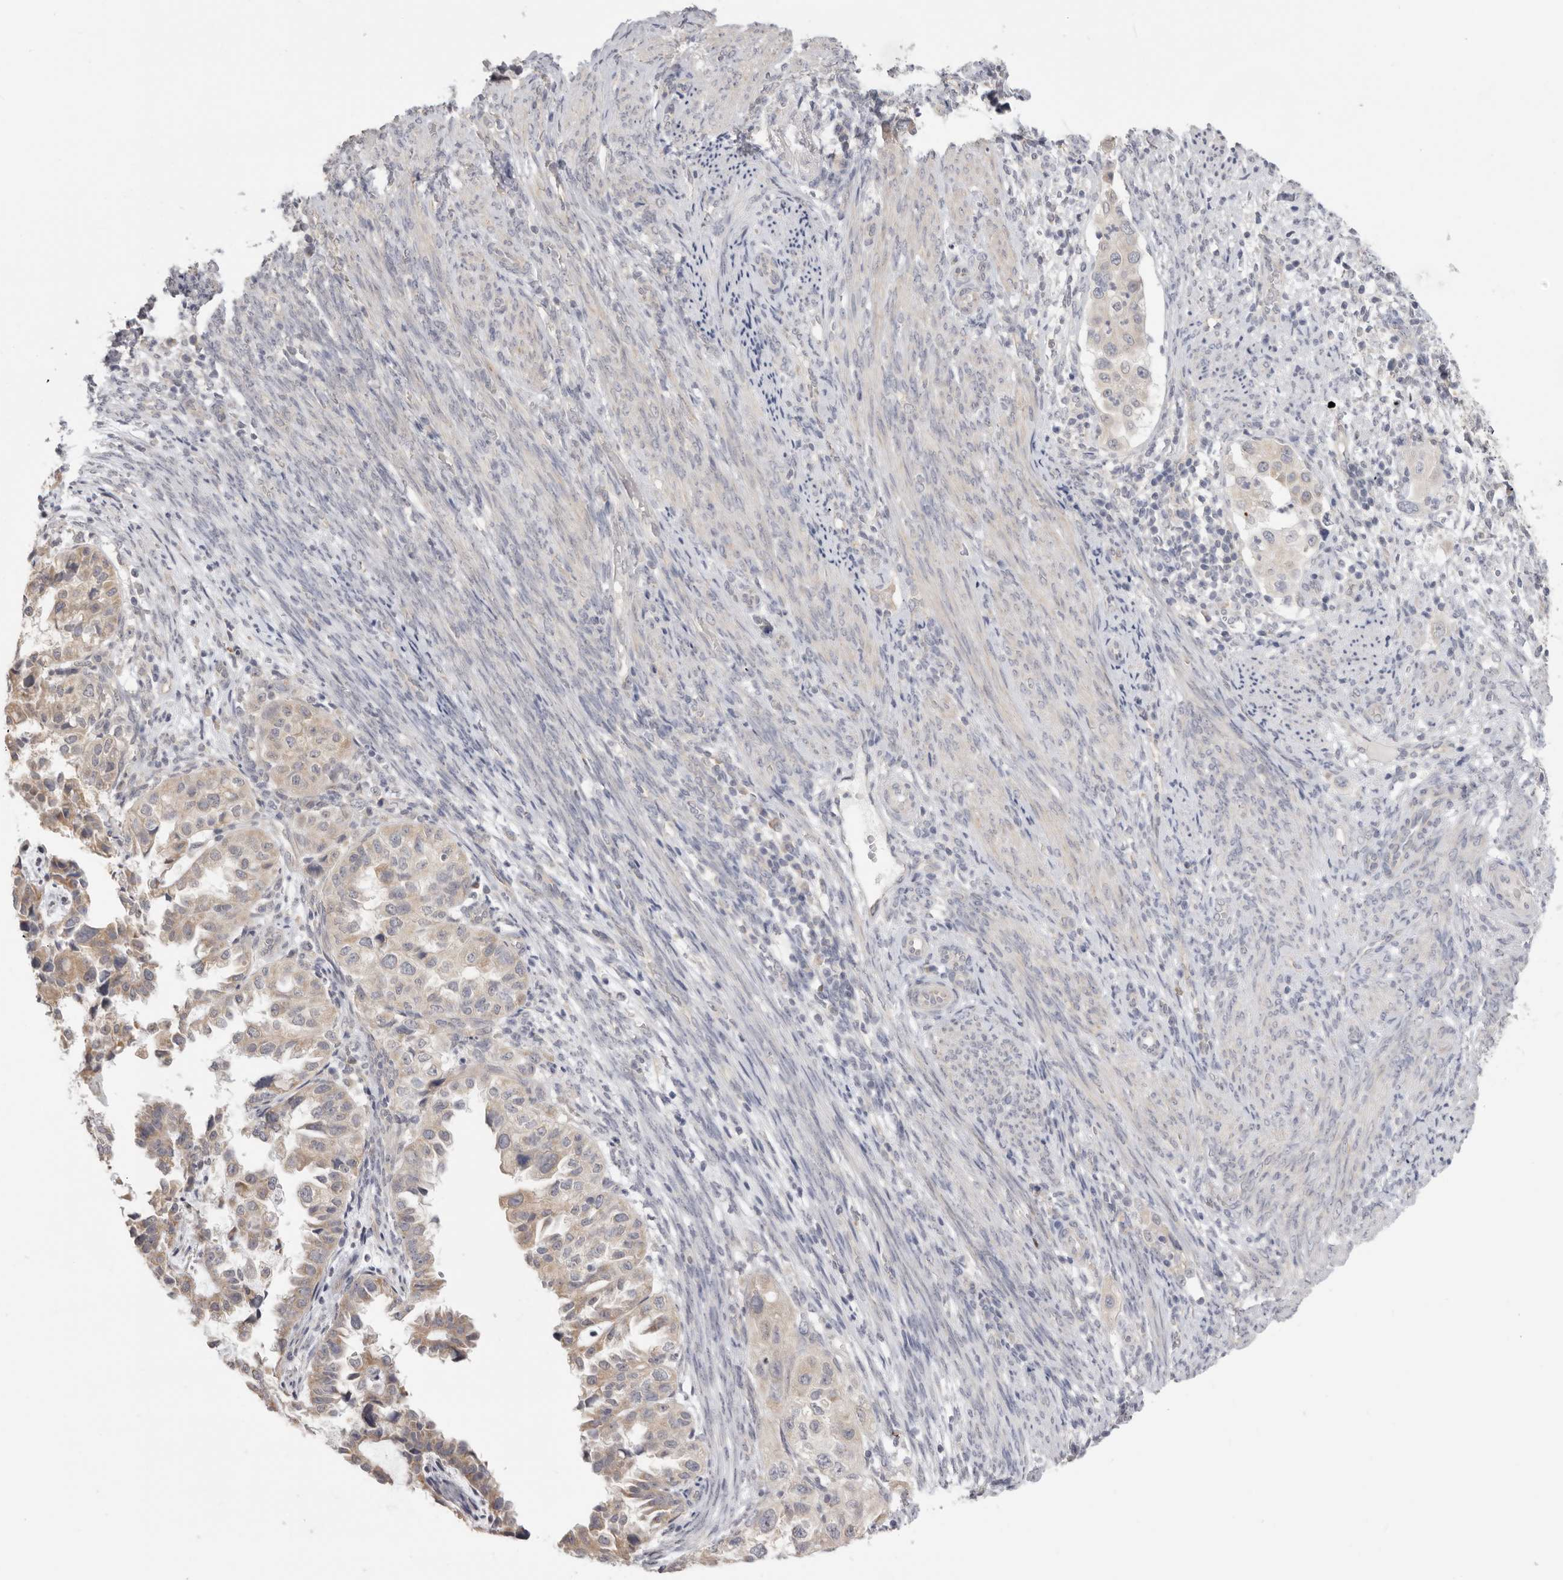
{"staining": {"intensity": "weak", "quantity": "25%-75%", "location": "cytoplasmic/membranous"}, "tissue": "endometrial cancer", "cell_type": "Tumor cells", "image_type": "cancer", "snomed": [{"axis": "morphology", "description": "Adenocarcinoma, NOS"}, {"axis": "topography", "description": "Endometrium"}], "caption": "Immunohistochemistry photomicrograph of neoplastic tissue: human adenocarcinoma (endometrial) stained using IHC shows low levels of weak protein expression localized specifically in the cytoplasmic/membranous of tumor cells, appearing as a cytoplasmic/membranous brown color.", "gene": "XIRP1", "patient": {"sex": "female", "age": 85}}